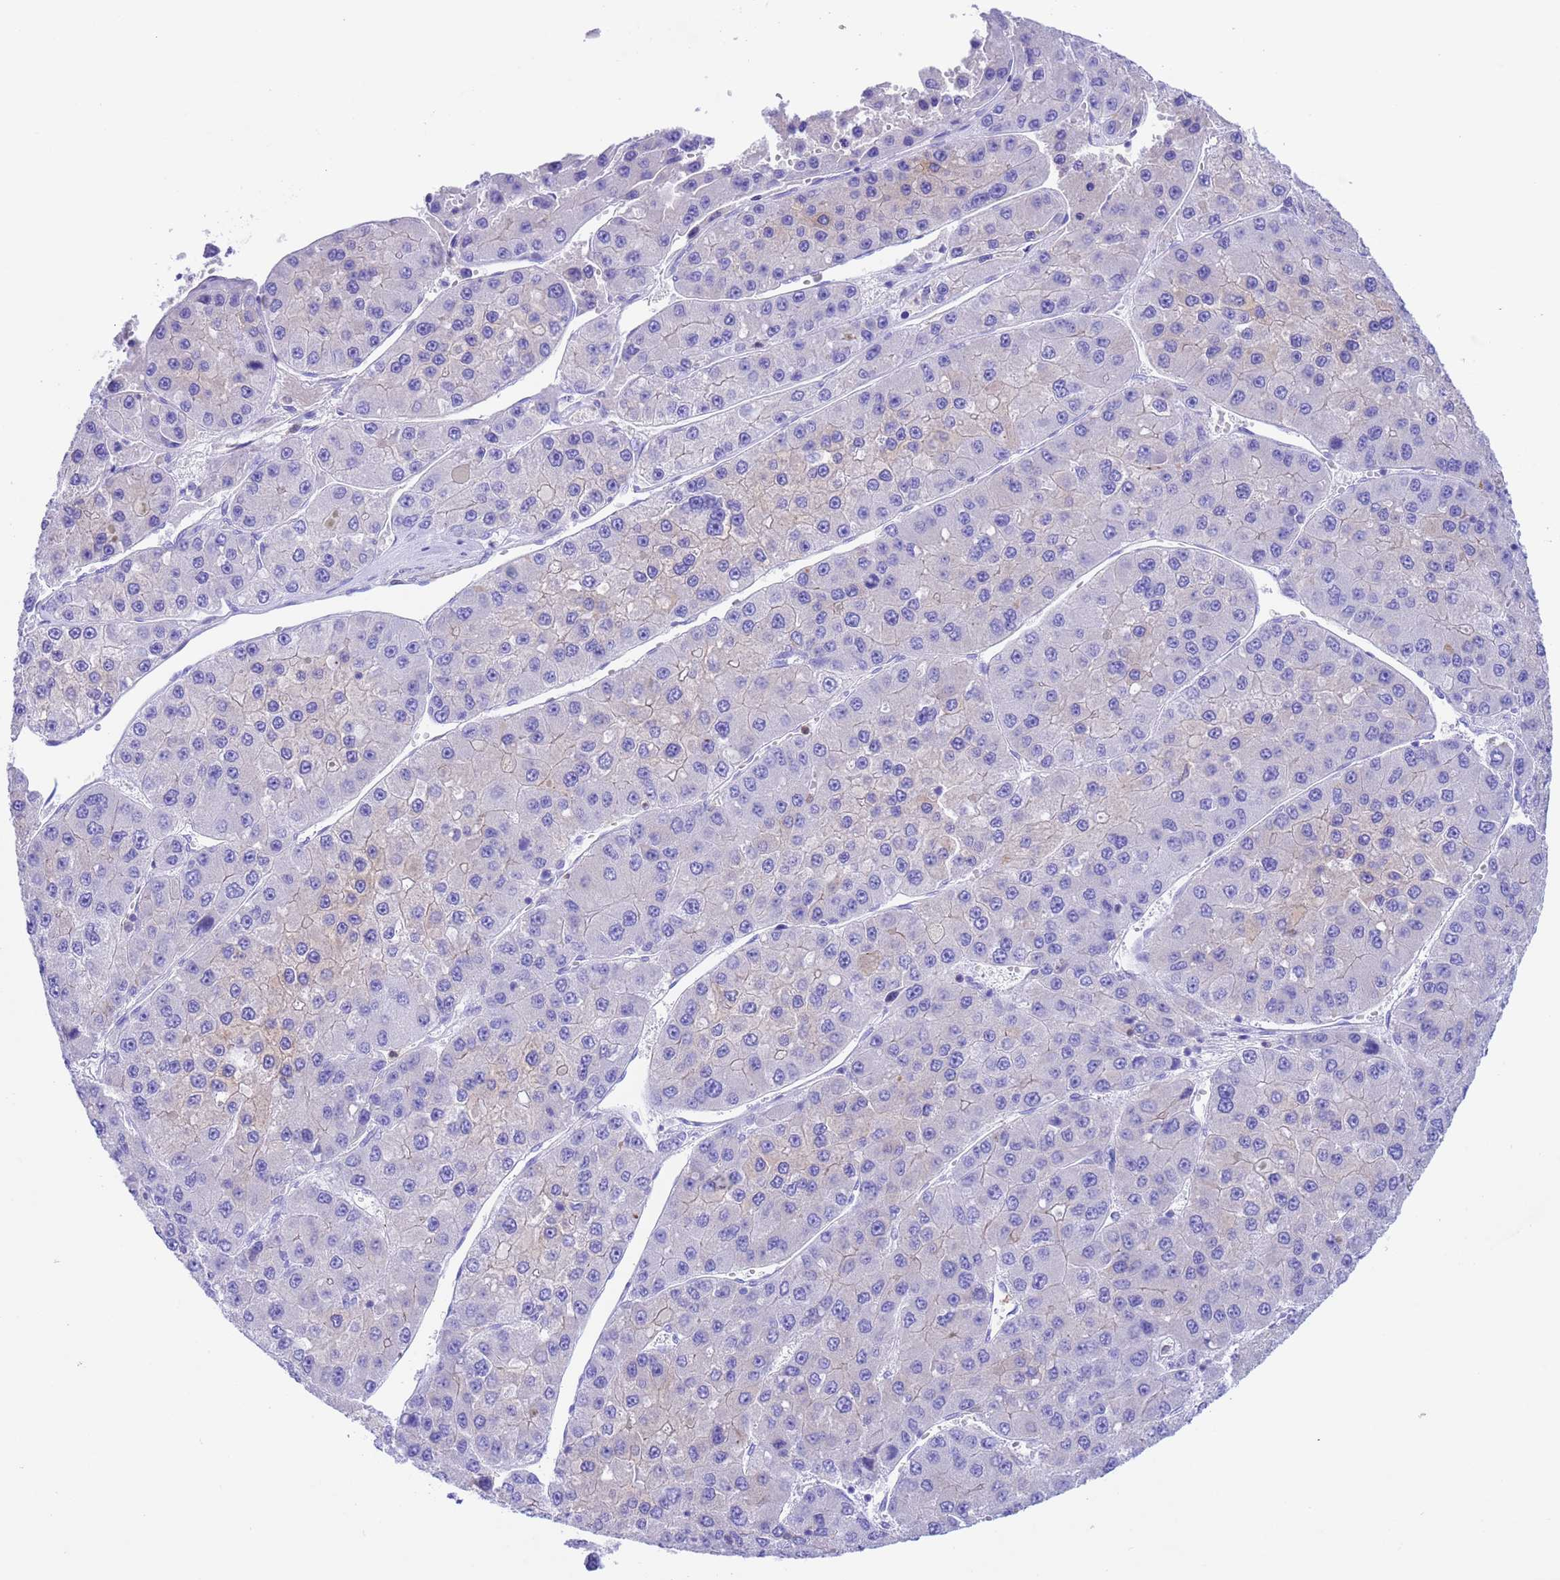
{"staining": {"intensity": "negative", "quantity": "none", "location": "none"}, "tissue": "liver cancer", "cell_type": "Tumor cells", "image_type": "cancer", "snomed": [{"axis": "morphology", "description": "Carcinoma, Hepatocellular, NOS"}, {"axis": "topography", "description": "Liver"}], "caption": "Tumor cells show no significant protein staining in liver cancer (hepatocellular carcinoma). (DAB immunohistochemistry (IHC), high magnification).", "gene": "C6orf47", "patient": {"sex": "female", "age": 73}}